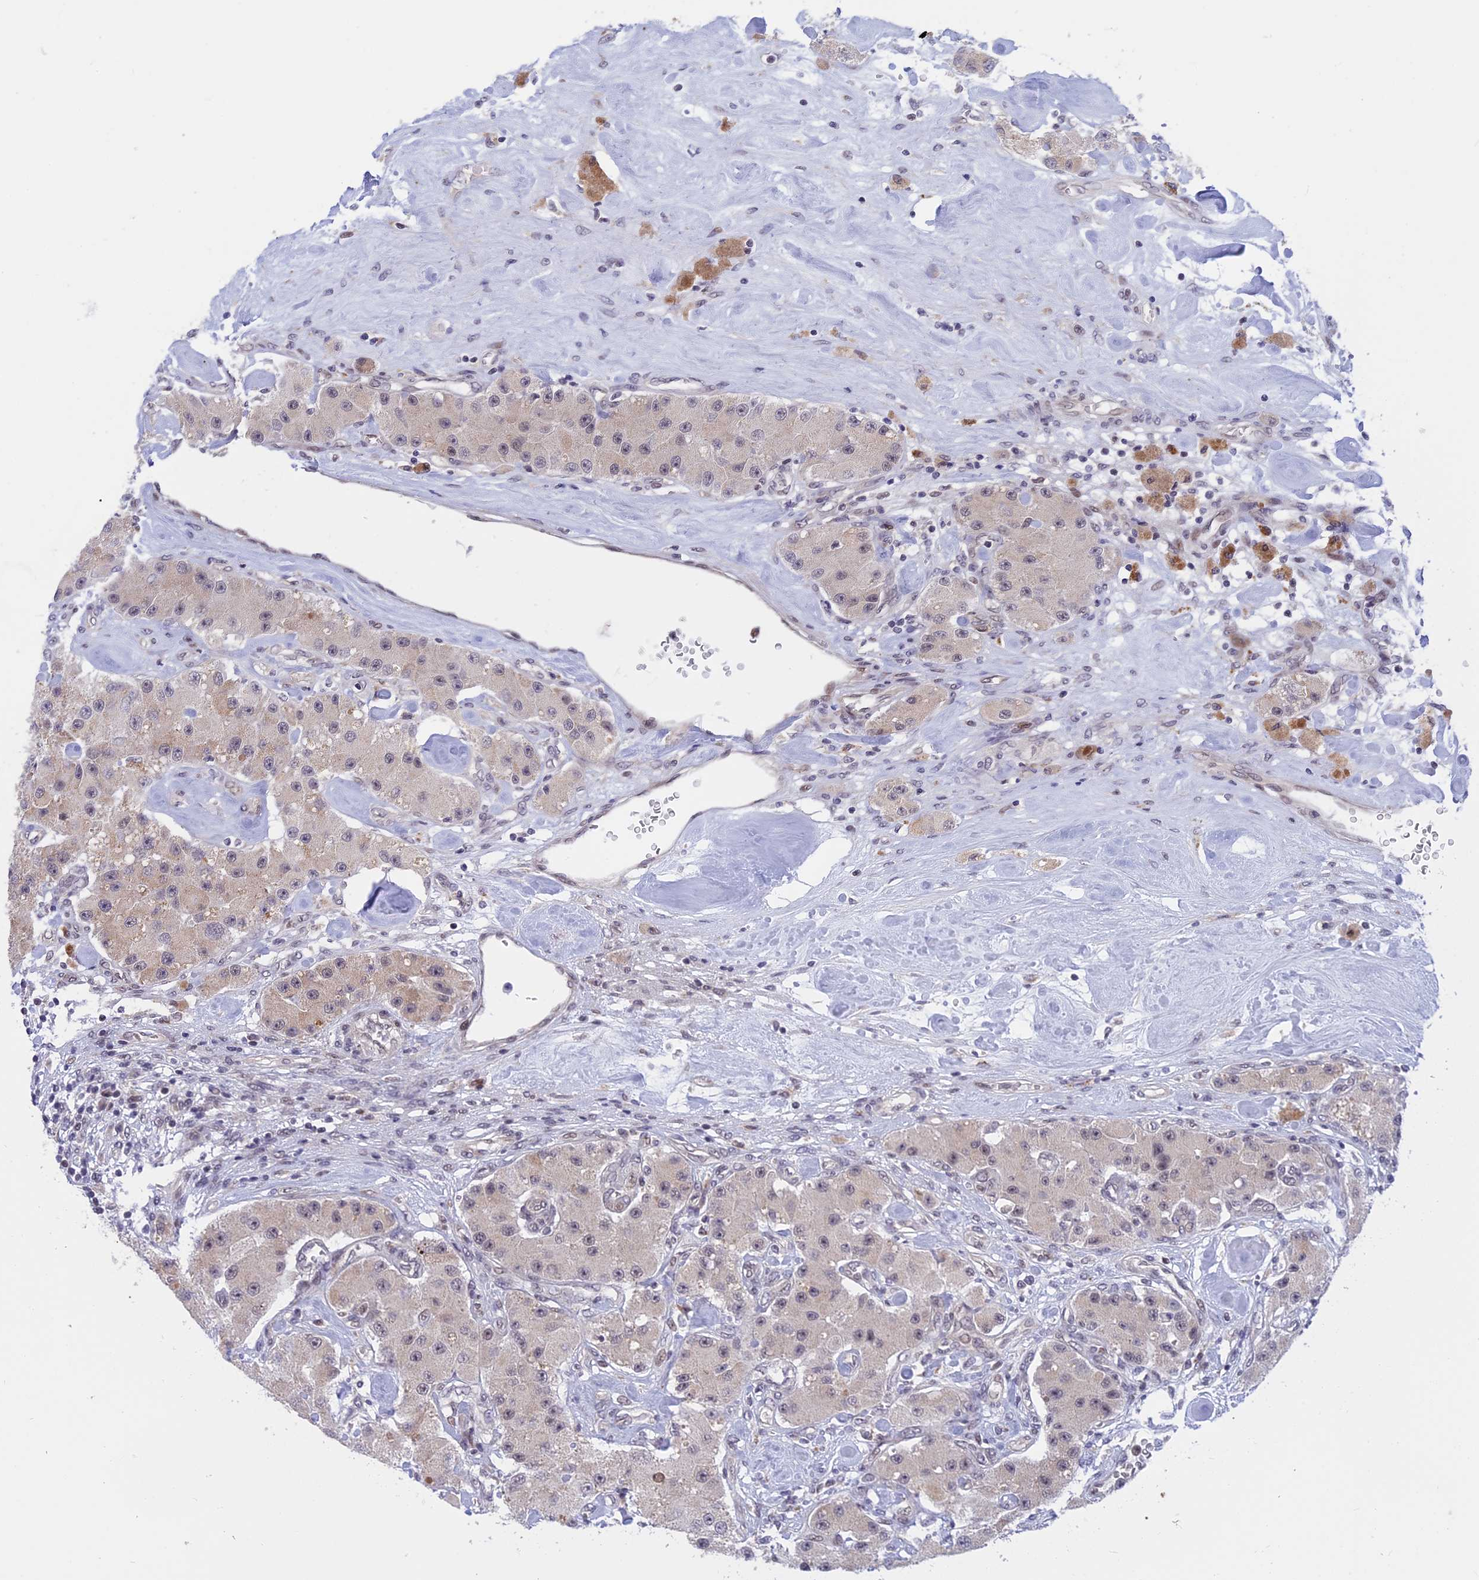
{"staining": {"intensity": "weak", "quantity": "25%-75%", "location": "cytoplasmic/membranous"}, "tissue": "carcinoid", "cell_type": "Tumor cells", "image_type": "cancer", "snomed": [{"axis": "morphology", "description": "Carcinoid, malignant, NOS"}, {"axis": "topography", "description": "Pancreas"}], "caption": "The micrograph shows a brown stain indicating the presence of a protein in the cytoplasmic/membranous of tumor cells in carcinoid.", "gene": "POLR2C", "patient": {"sex": "male", "age": 41}}